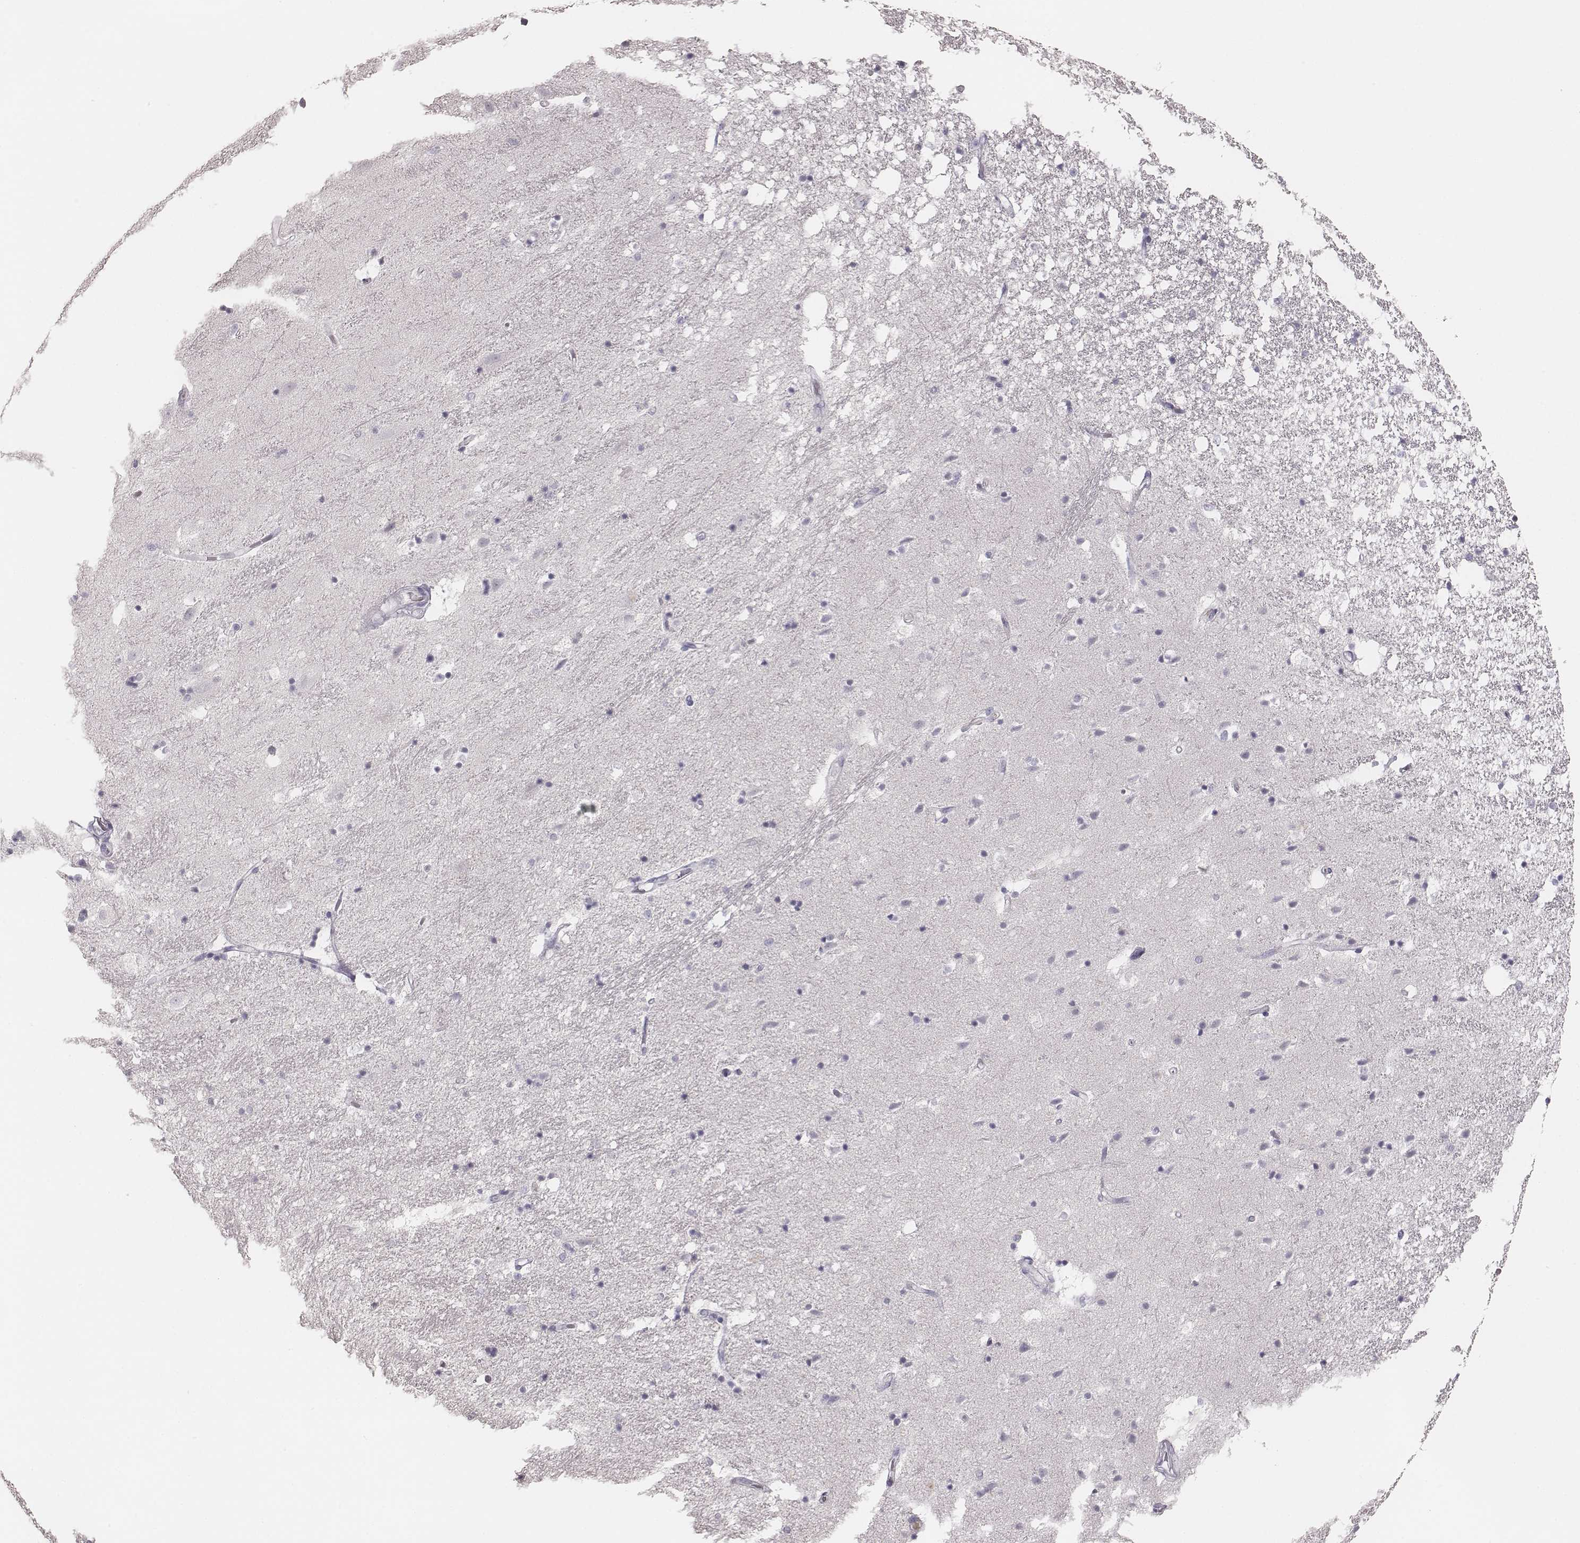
{"staining": {"intensity": "negative", "quantity": "none", "location": "none"}, "tissue": "hippocampus", "cell_type": "Glial cells", "image_type": "normal", "snomed": [{"axis": "morphology", "description": "Normal tissue, NOS"}, {"axis": "topography", "description": "Hippocampus"}], "caption": "The micrograph displays no staining of glial cells in normal hippocampus.", "gene": "MYH6", "patient": {"sex": "male", "age": 49}}